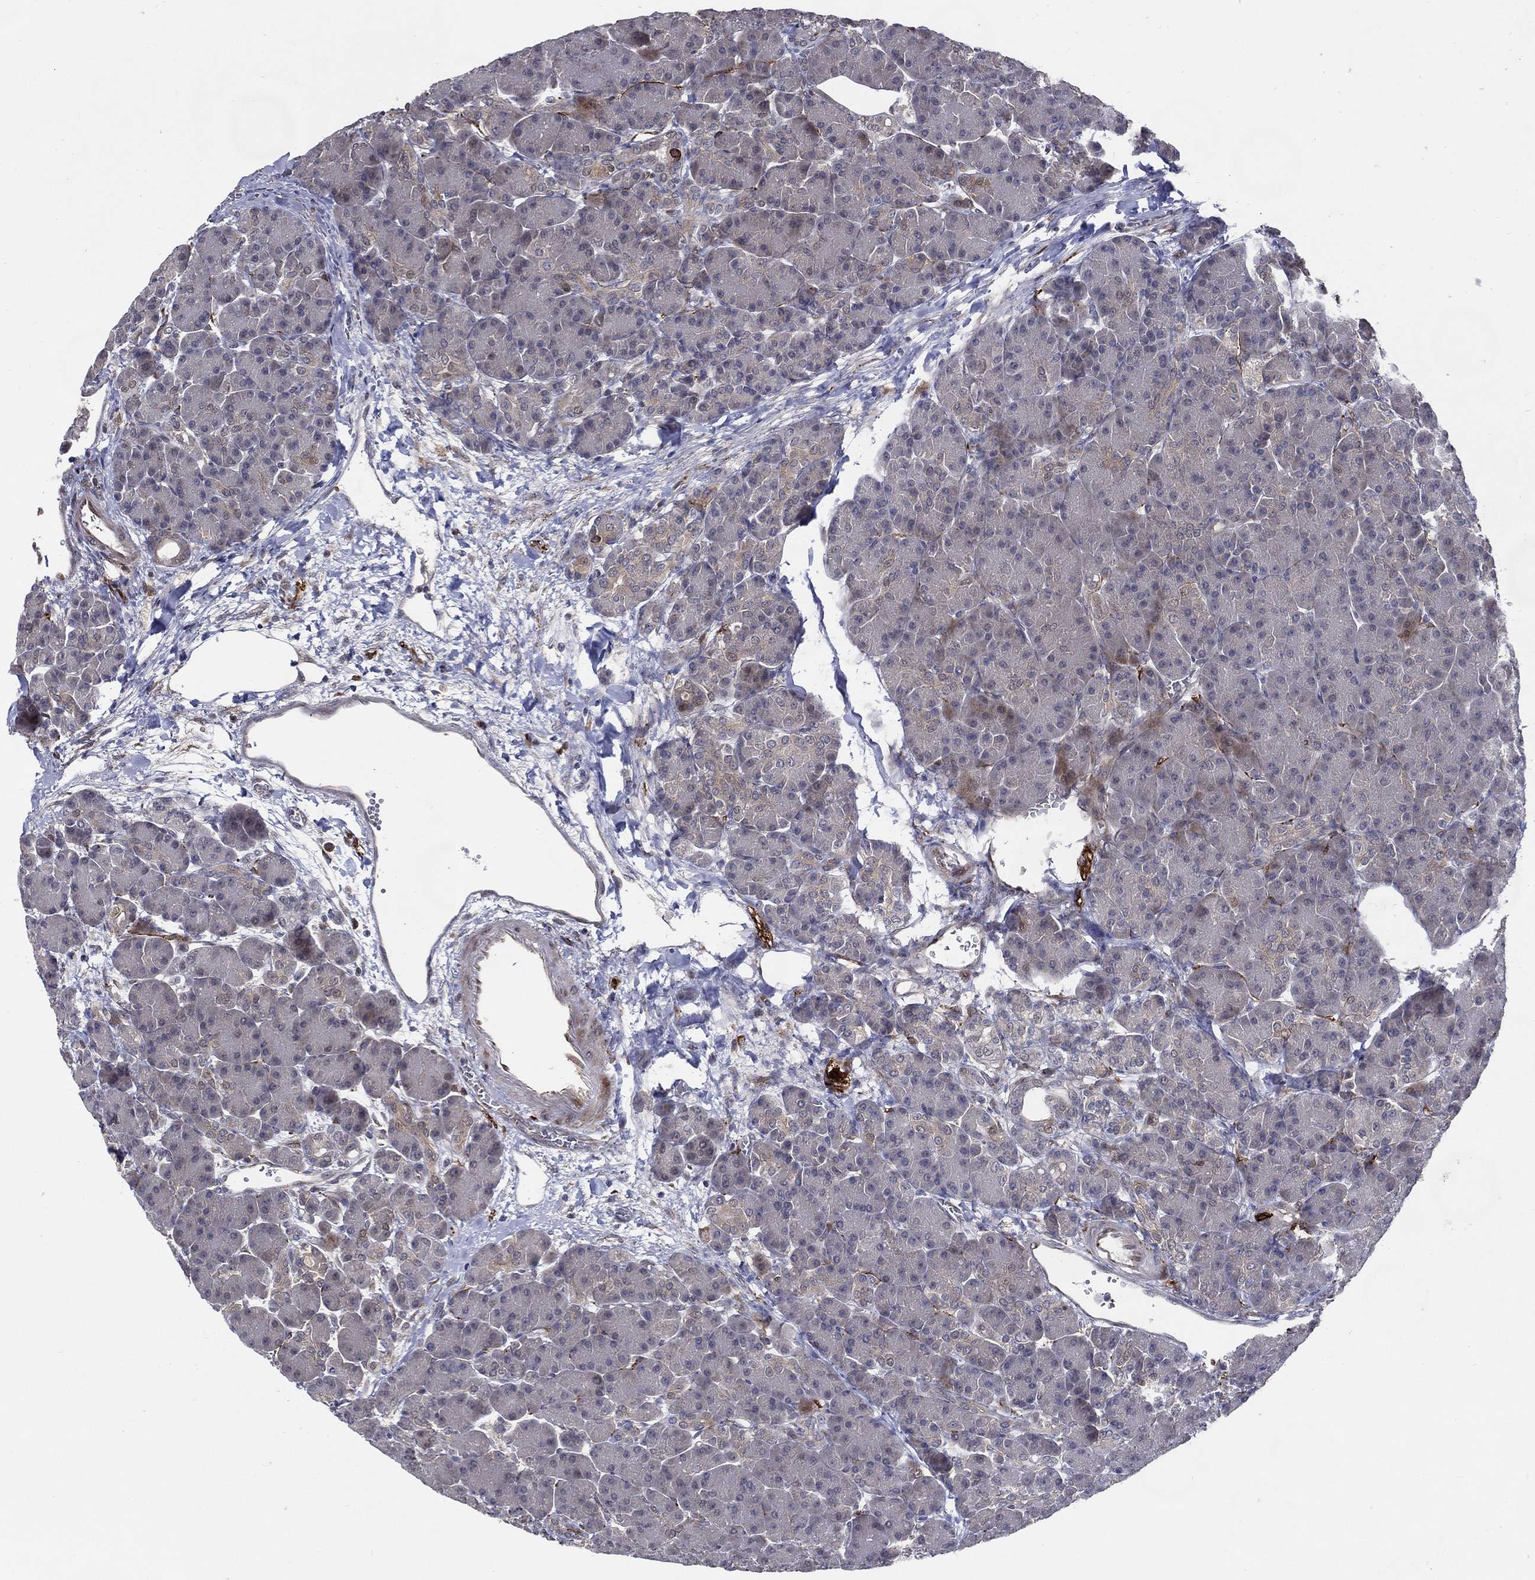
{"staining": {"intensity": "negative", "quantity": "none", "location": "none"}, "tissue": "pancreas", "cell_type": "Exocrine glandular cells", "image_type": "normal", "snomed": [{"axis": "morphology", "description": "Normal tissue, NOS"}, {"axis": "topography", "description": "Pancreas"}], "caption": "Immunohistochemical staining of normal human pancreas displays no significant staining in exocrine glandular cells.", "gene": "ARHGAP11A", "patient": {"sex": "female", "age": 63}}